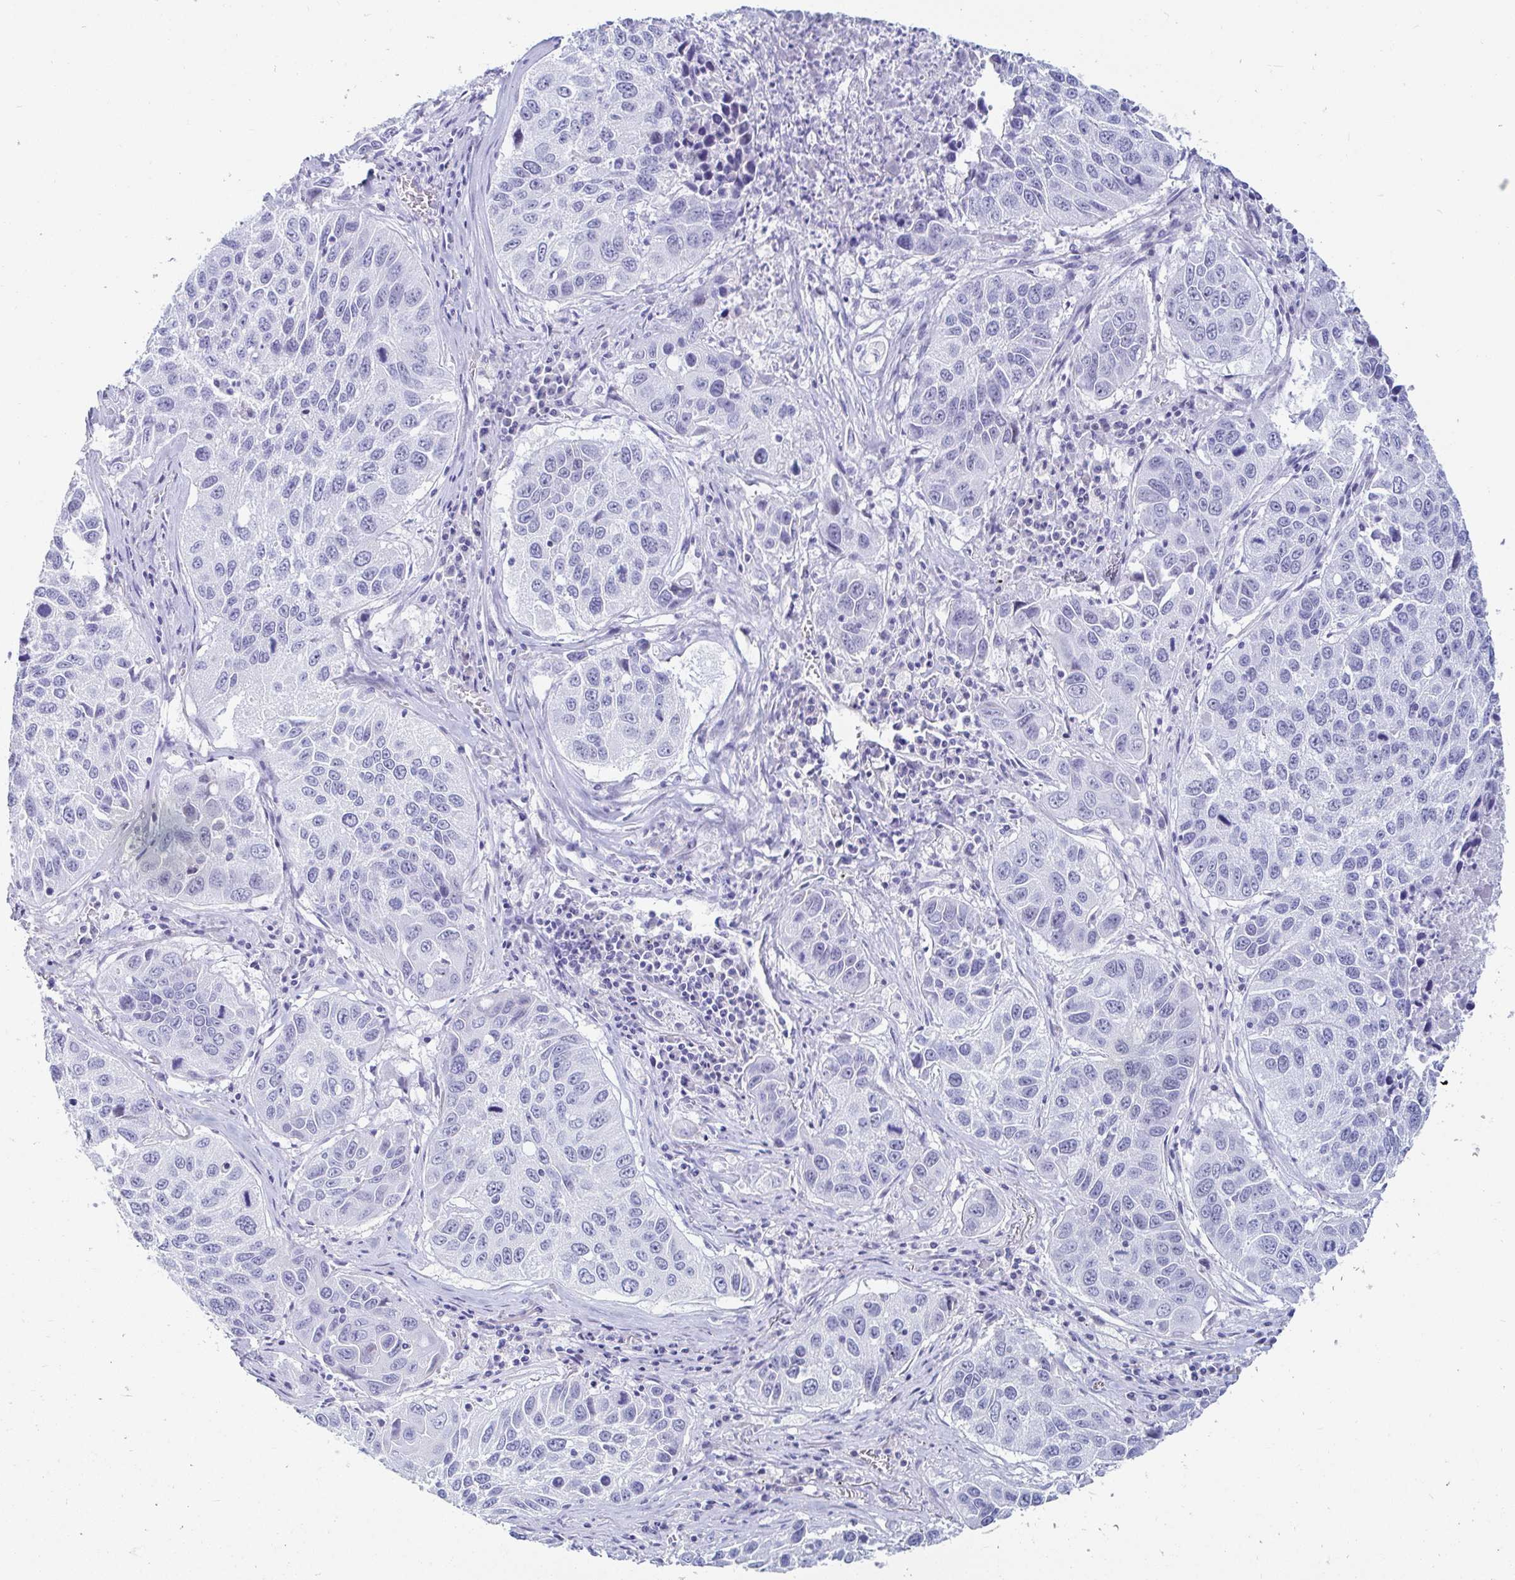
{"staining": {"intensity": "negative", "quantity": "none", "location": "none"}, "tissue": "lung cancer", "cell_type": "Tumor cells", "image_type": "cancer", "snomed": [{"axis": "morphology", "description": "Squamous cell carcinoma, NOS"}, {"axis": "topography", "description": "Lung"}], "caption": "Image shows no significant protein expression in tumor cells of squamous cell carcinoma (lung).", "gene": "OR10K1", "patient": {"sex": "female", "age": 61}}